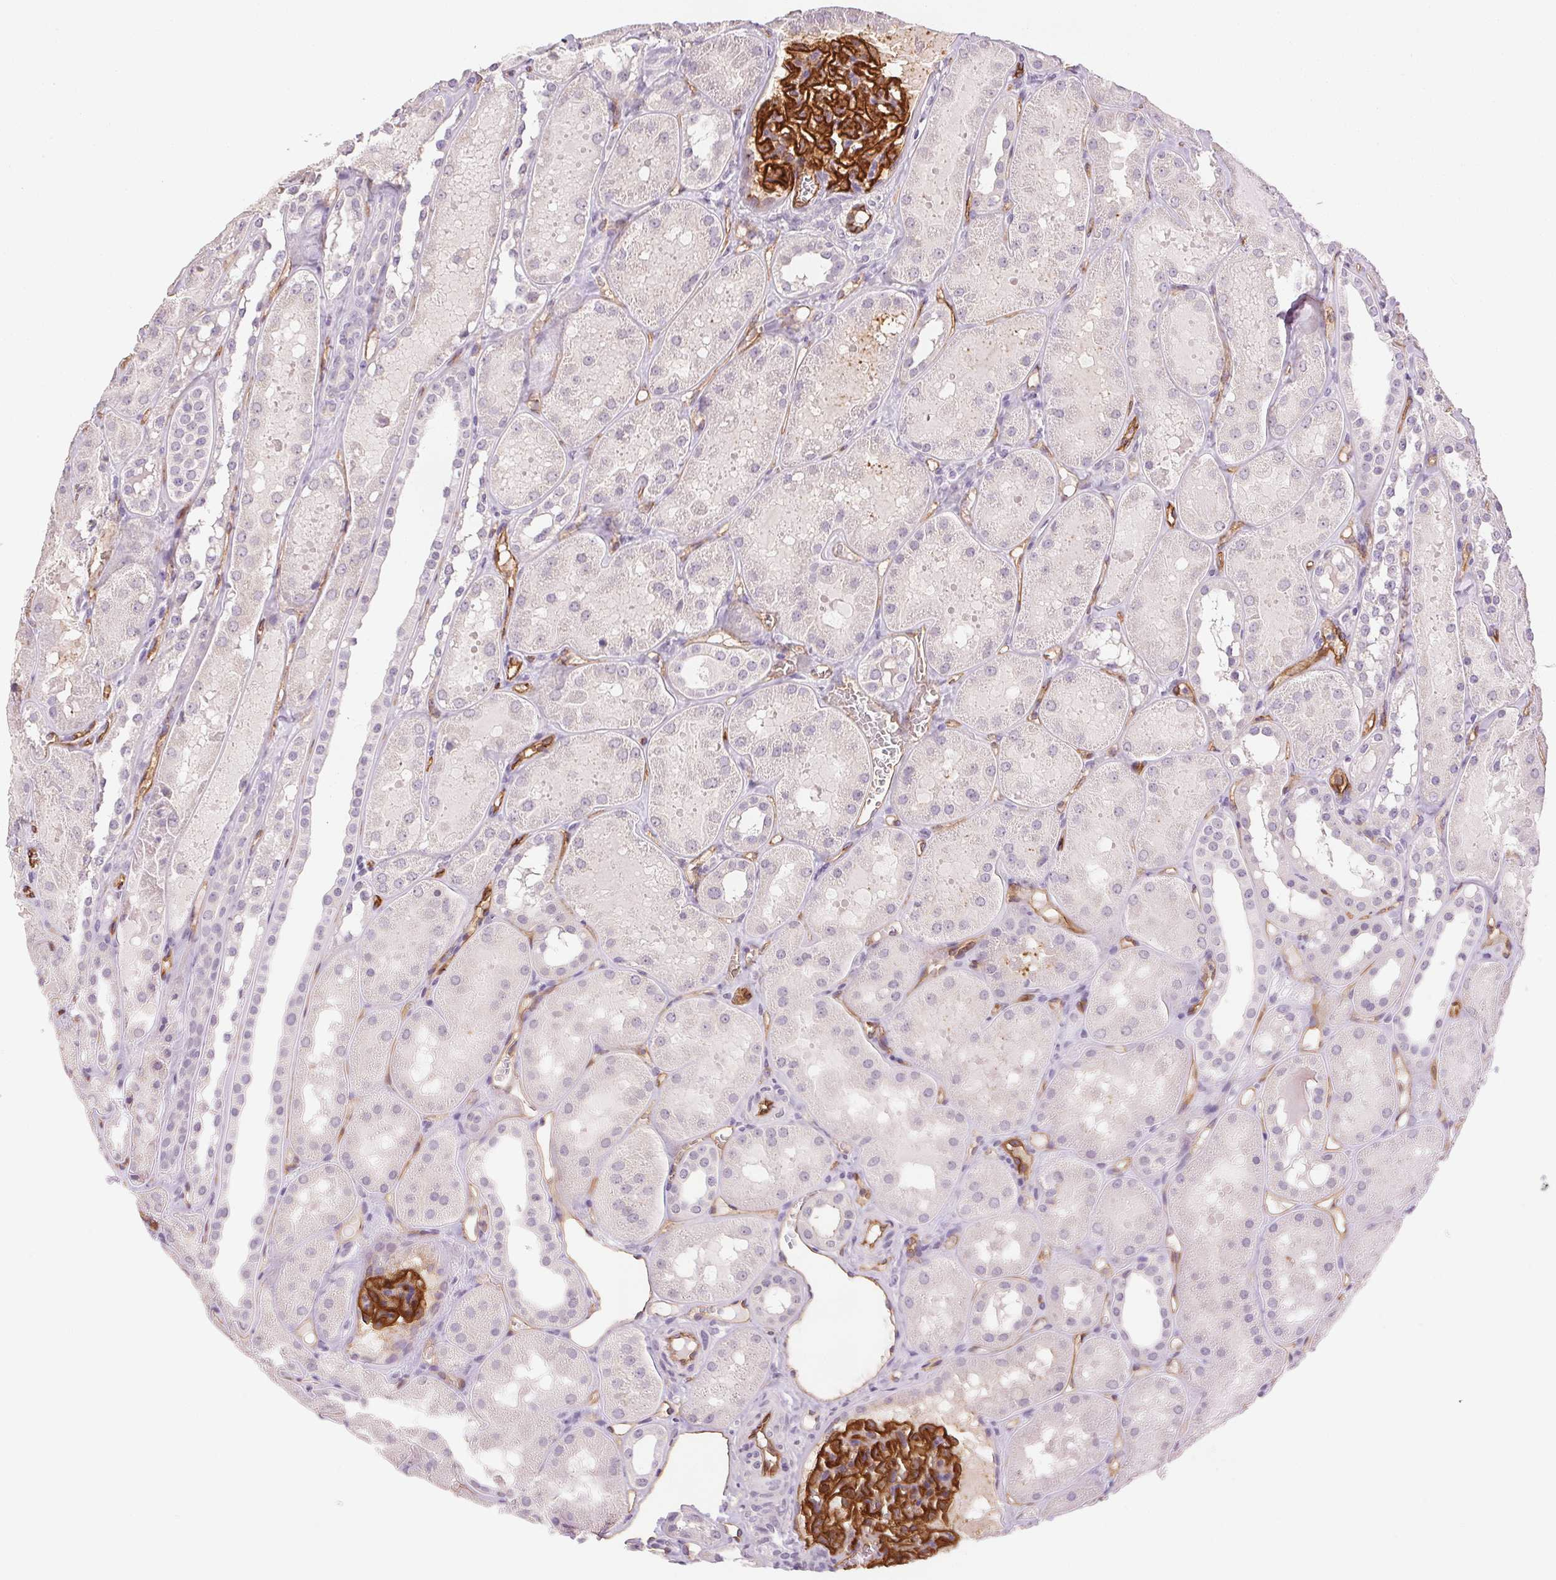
{"staining": {"intensity": "strong", "quantity": "25%-75%", "location": "cytoplasmic/membranous"}, "tissue": "kidney", "cell_type": "Cells in glomeruli", "image_type": "normal", "snomed": [{"axis": "morphology", "description": "Normal tissue, NOS"}, {"axis": "topography", "description": "Kidney"}, {"axis": "topography", "description": "Urinary bladder"}], "caption": "A brown stain shows strong cytoplasmic/membranous positivity of a protein in cells in glomeruli of benign human kidney.", "gene": "PODXL", "patient": {"sex": "male", "age": 16}}